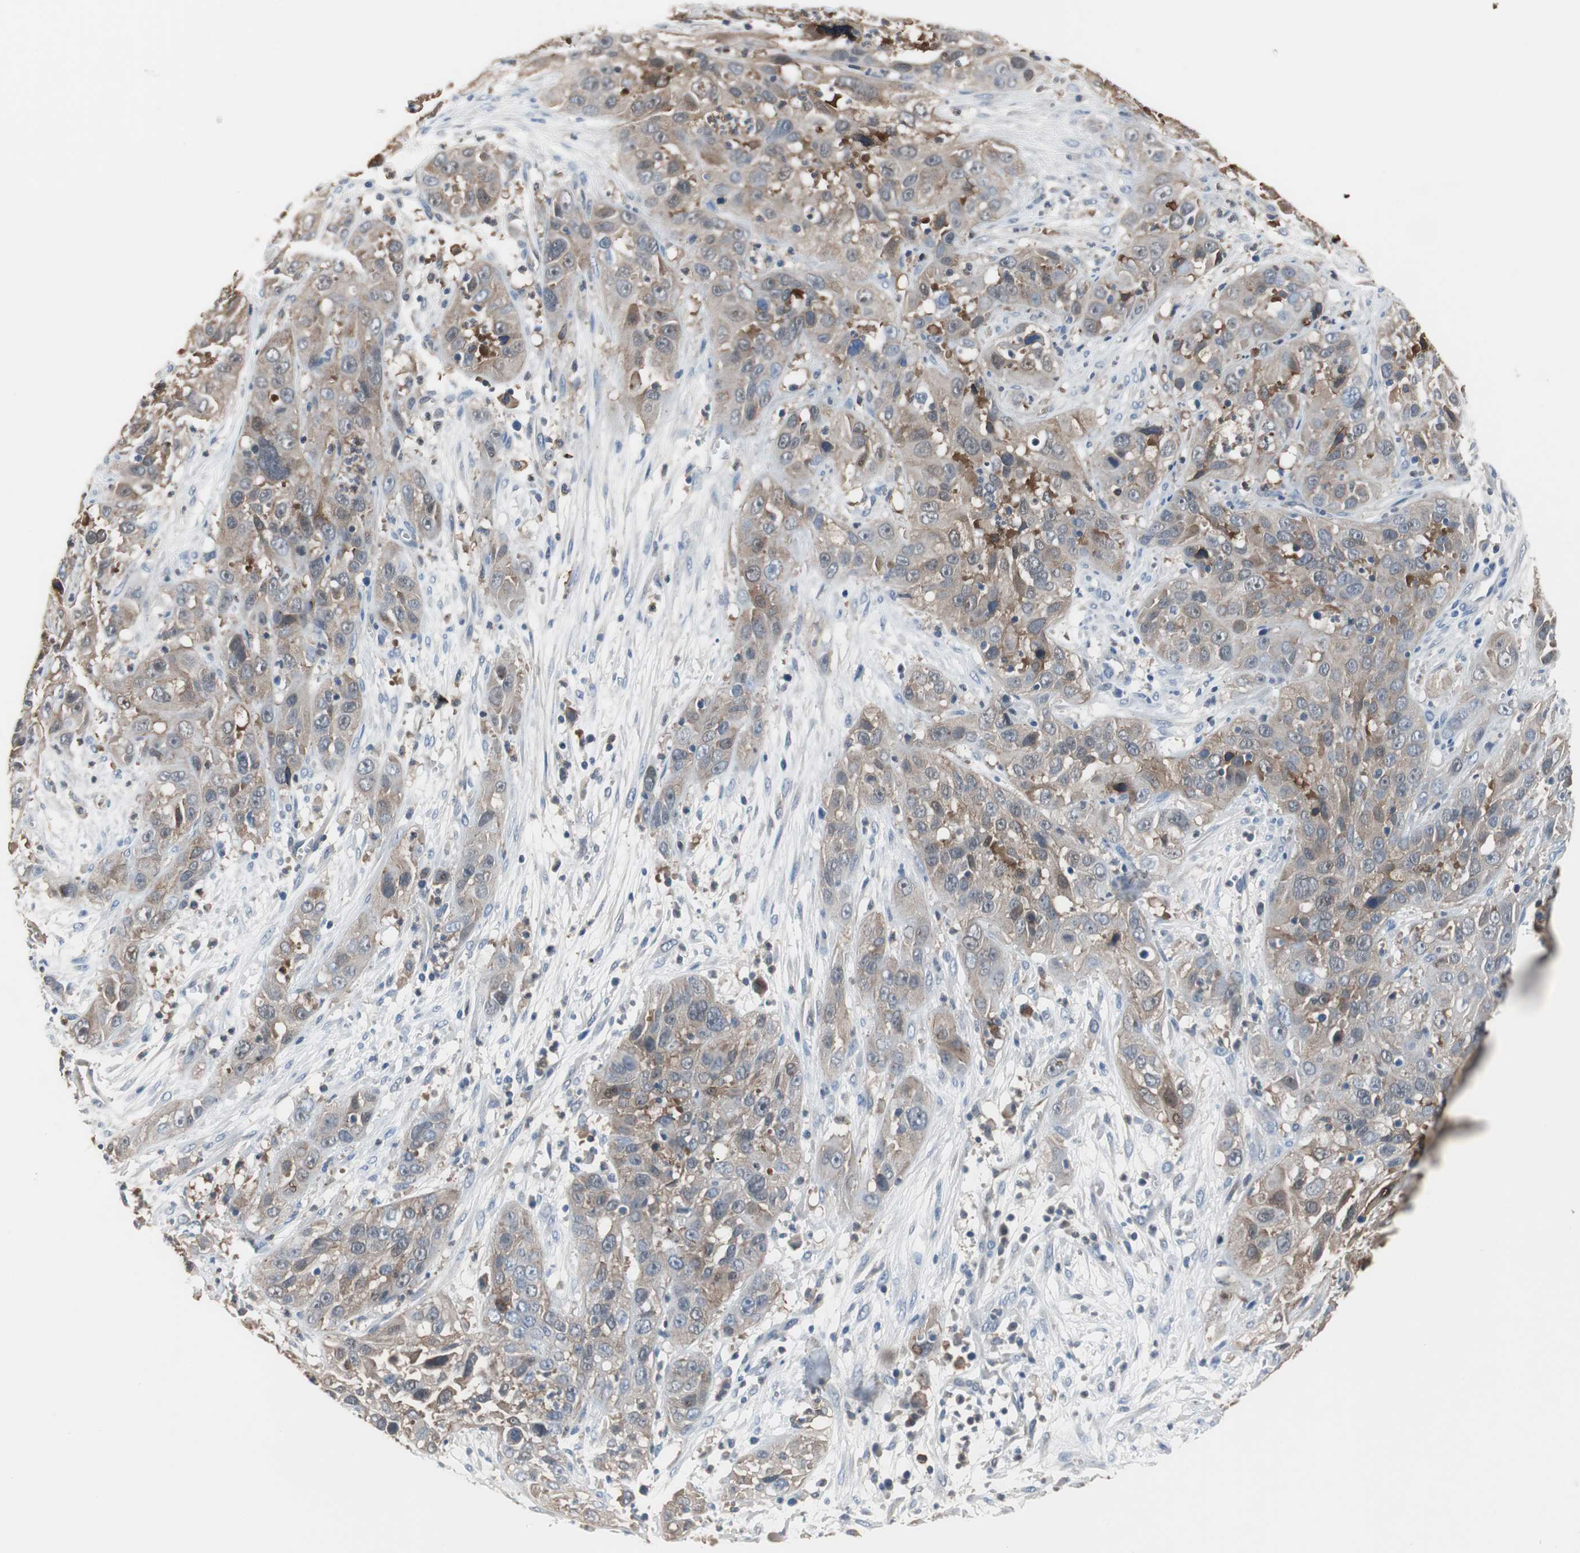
{"staining": {"intensity": "weak", "quantity": "25%-75%", "location": "cytoplasmic/membranous"}, "tissue": "cervical cancer", "cell_type": "Tumor cells", "image_type": "cancer", "snomed": [{"axis": "morphology", "description": "Squamous cell carcinoma, NOS"}, {"axis": "topography", "description": "Cervix"}], "caption": "Immunohistochemistry (IHC) staining of squamous cell carcinoma (cervical), which demonstrates low levels of weak cytoplasmic/membranous positivity in about 25%-75% of tumor cells indicating weak cytoplasmic/membranous protein positivity. The staining was performed using DAB (3,3'-diaminobenzidine) (brown) for protein detection and nuclei were counterstained in hematoxylin (blue).", "gene": "ANXA4", "patient": {"sex": "female", "age": 32}}